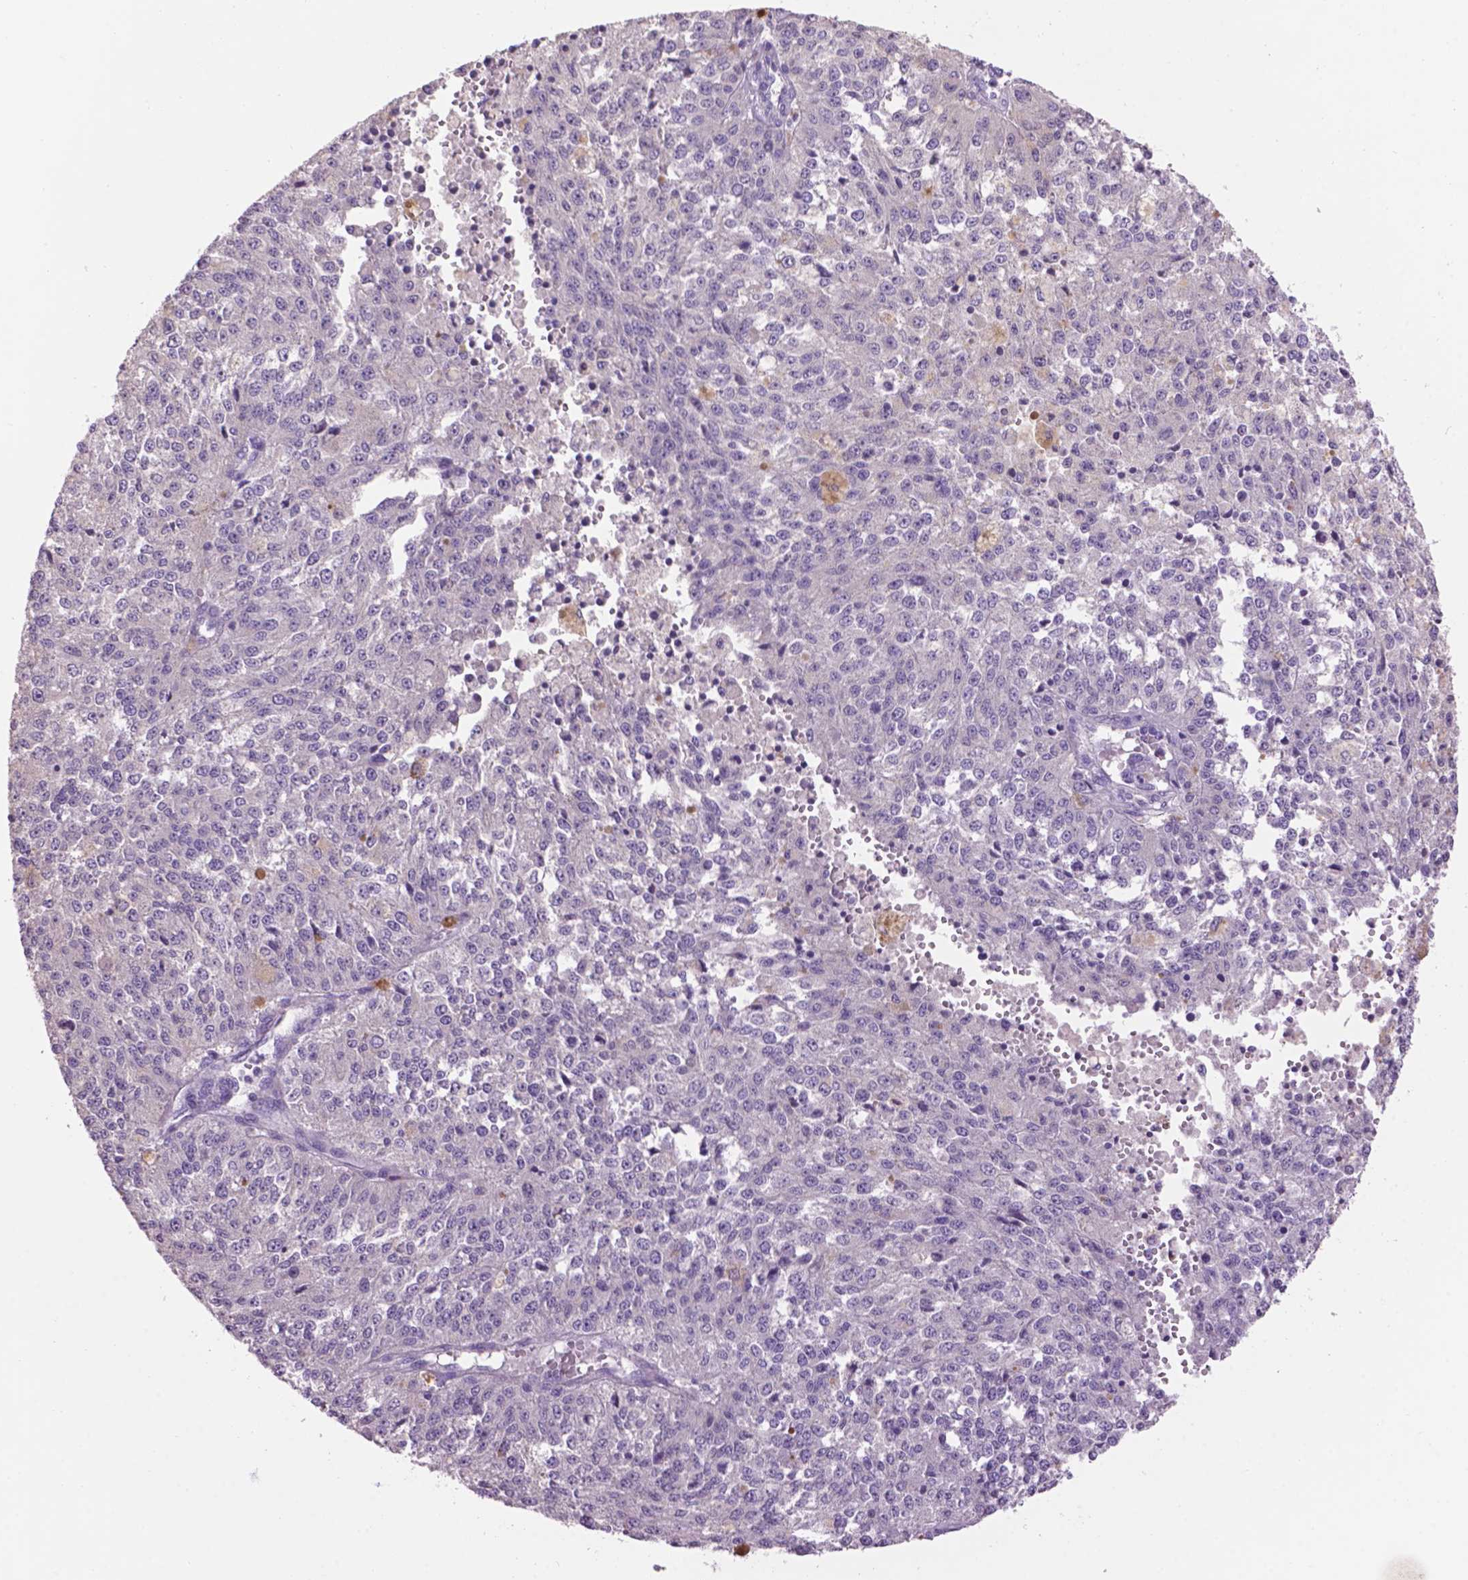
{"staining": {"intensity": "negative", "quantity": "none", "location": "none"}, "tissue": "melanoma", "cell_type": "Tumor cells", "image_type": "cancer", "snomed": [{"axis": "morphology", "description": "Malignant melanoma, Metastatic site"}, {"axis": "topography", "description": "Lymph node"}], "caption": "Human malignant melanoma (metastatic site) stained for a protein using IHC displays no expression in tumor cells.", "gene": "CRYBA4", "patient": {"sex": "female", "age": 64}}